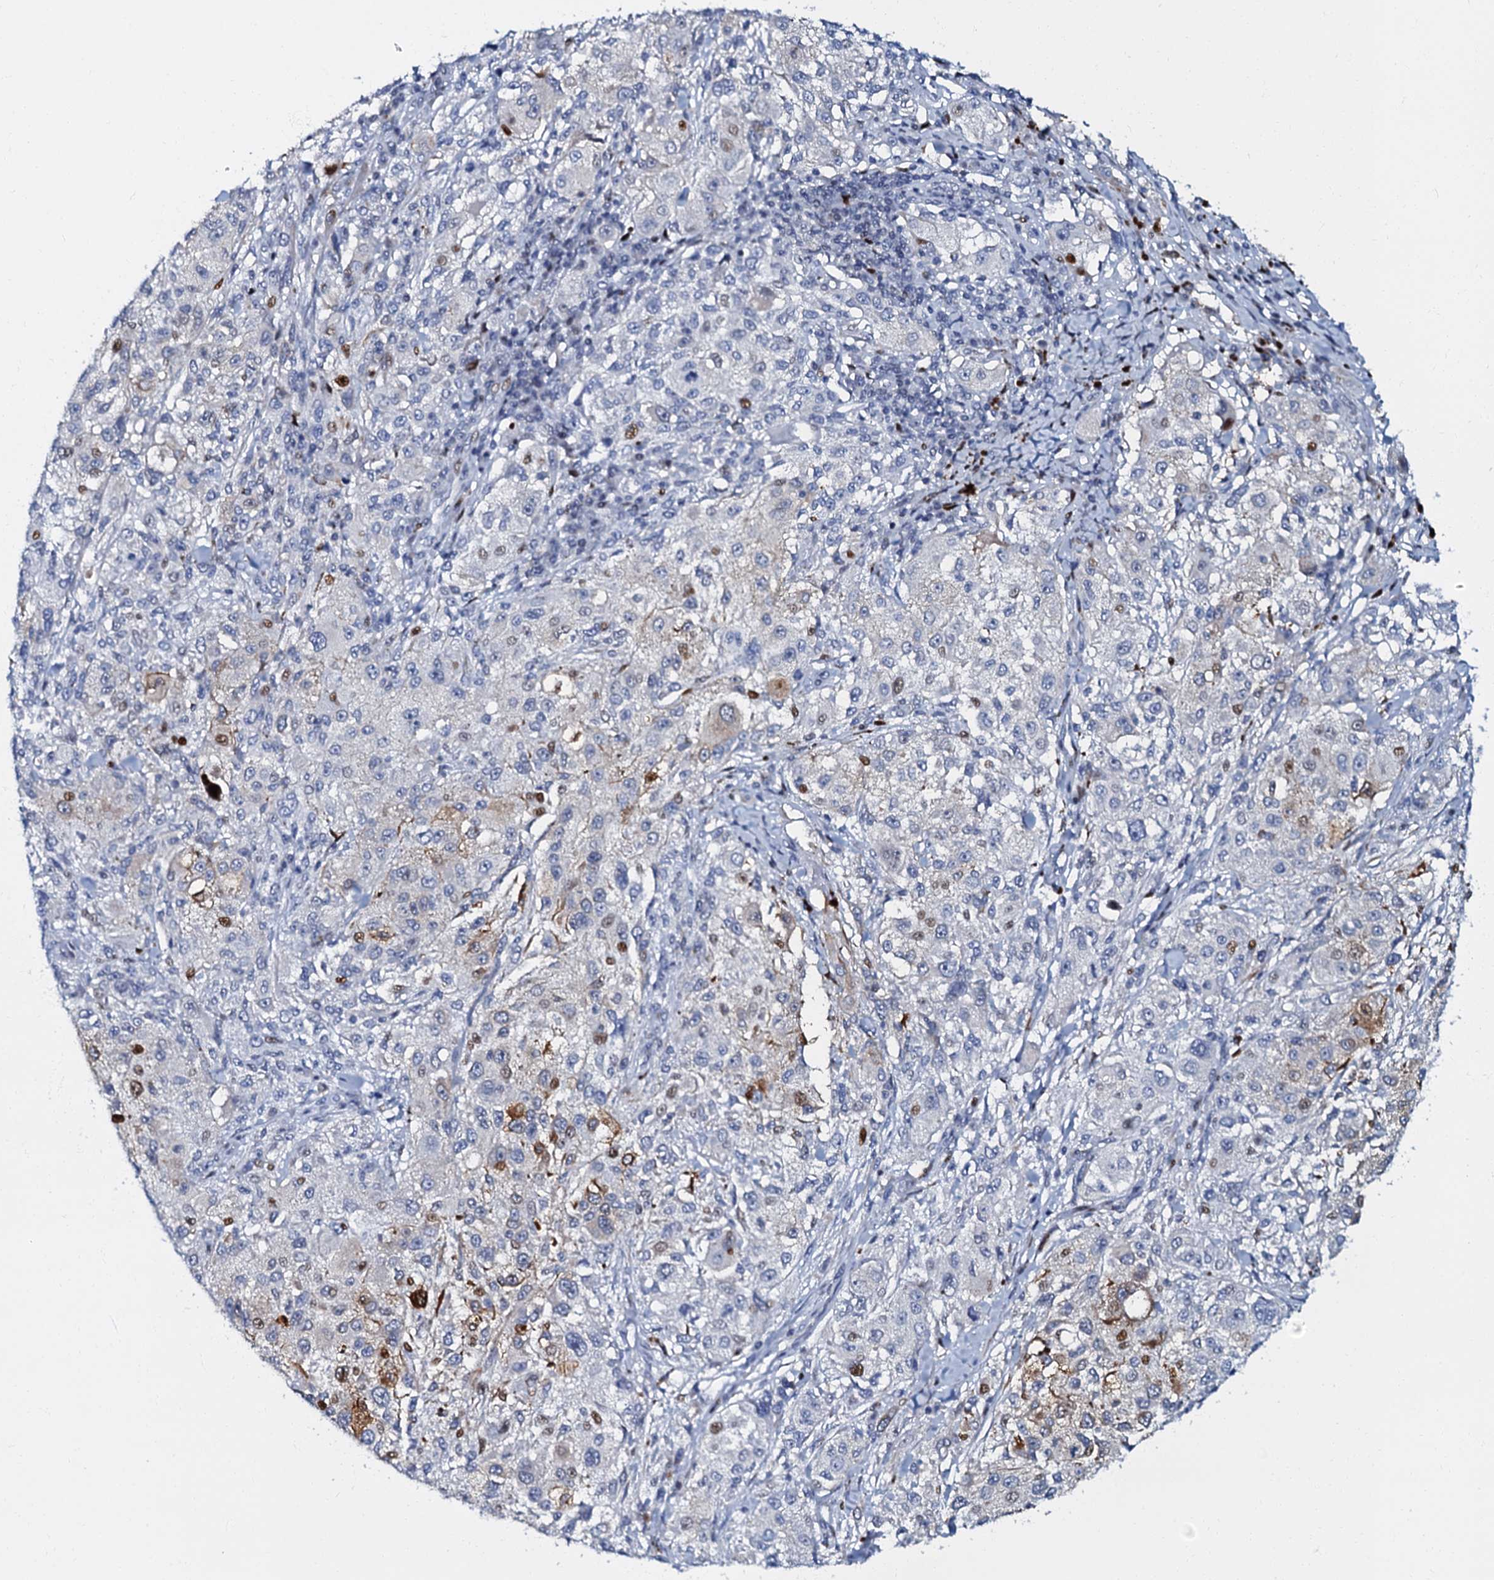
{"staining": {"intensity": "moderate", "quantity": "<25%", "location": "cytoplasmic/membranous"}, "tissue": "melanoma", "cell_type": "Tumor cells", "image_type": "cancer", "snomed": [{"axis": "morphology", "description": "Necrosis, NOS"}, {"axis": "morphology", "description": "Malignant melanoma, NOS"}, {"axis": "topography", "description": "Skin"}], "caption": "About <25% of tumor cells in malignant melanoma demonstrate moderate cytoplasmic/membranous protein positivity as visualized by brown immunohistochemical staining.", "gene": "MFSD5", "patient": {"sex": "female", "age": 87}}